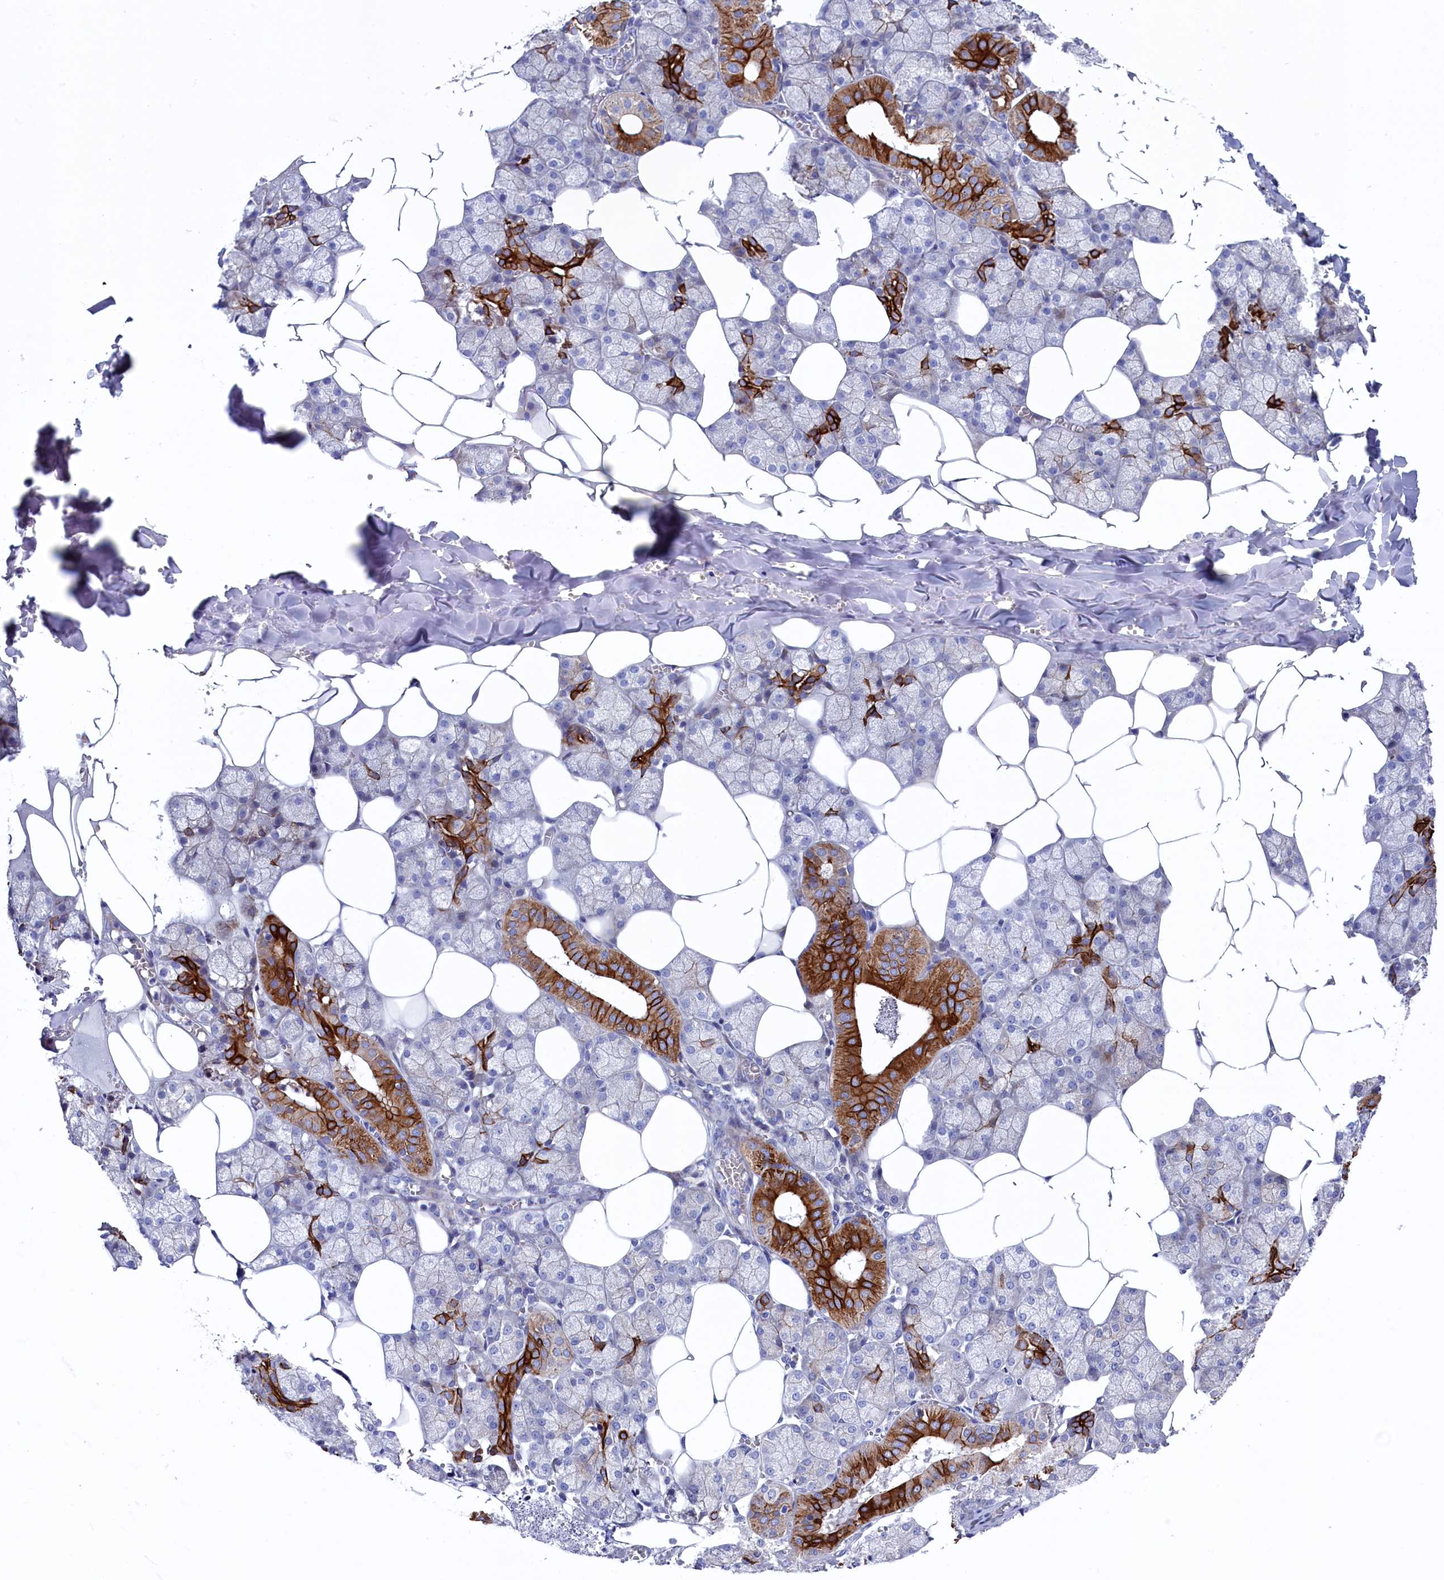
{"staining": {"intensity": "strong", "quantity": "25%-75%", "location": "cytoplasmic/membranous"}, "tissue": "salivary gland", "cell_type": "Glandular cells", "image_type": "normal", "snomed": [{"axis": "morphology", "description": "Normal tissue, NOS"}, {"axis": "topography", "description": "Salivary gland"}], "caption": "Benign salivary gland was stained to show a protein in brown. There is high levels of strong cytoplasmic/membranous staining in approximately 25%-75% of glandular cells.", "gene": "NUDT7", "patient": {"sex": "male", "age": 62}}